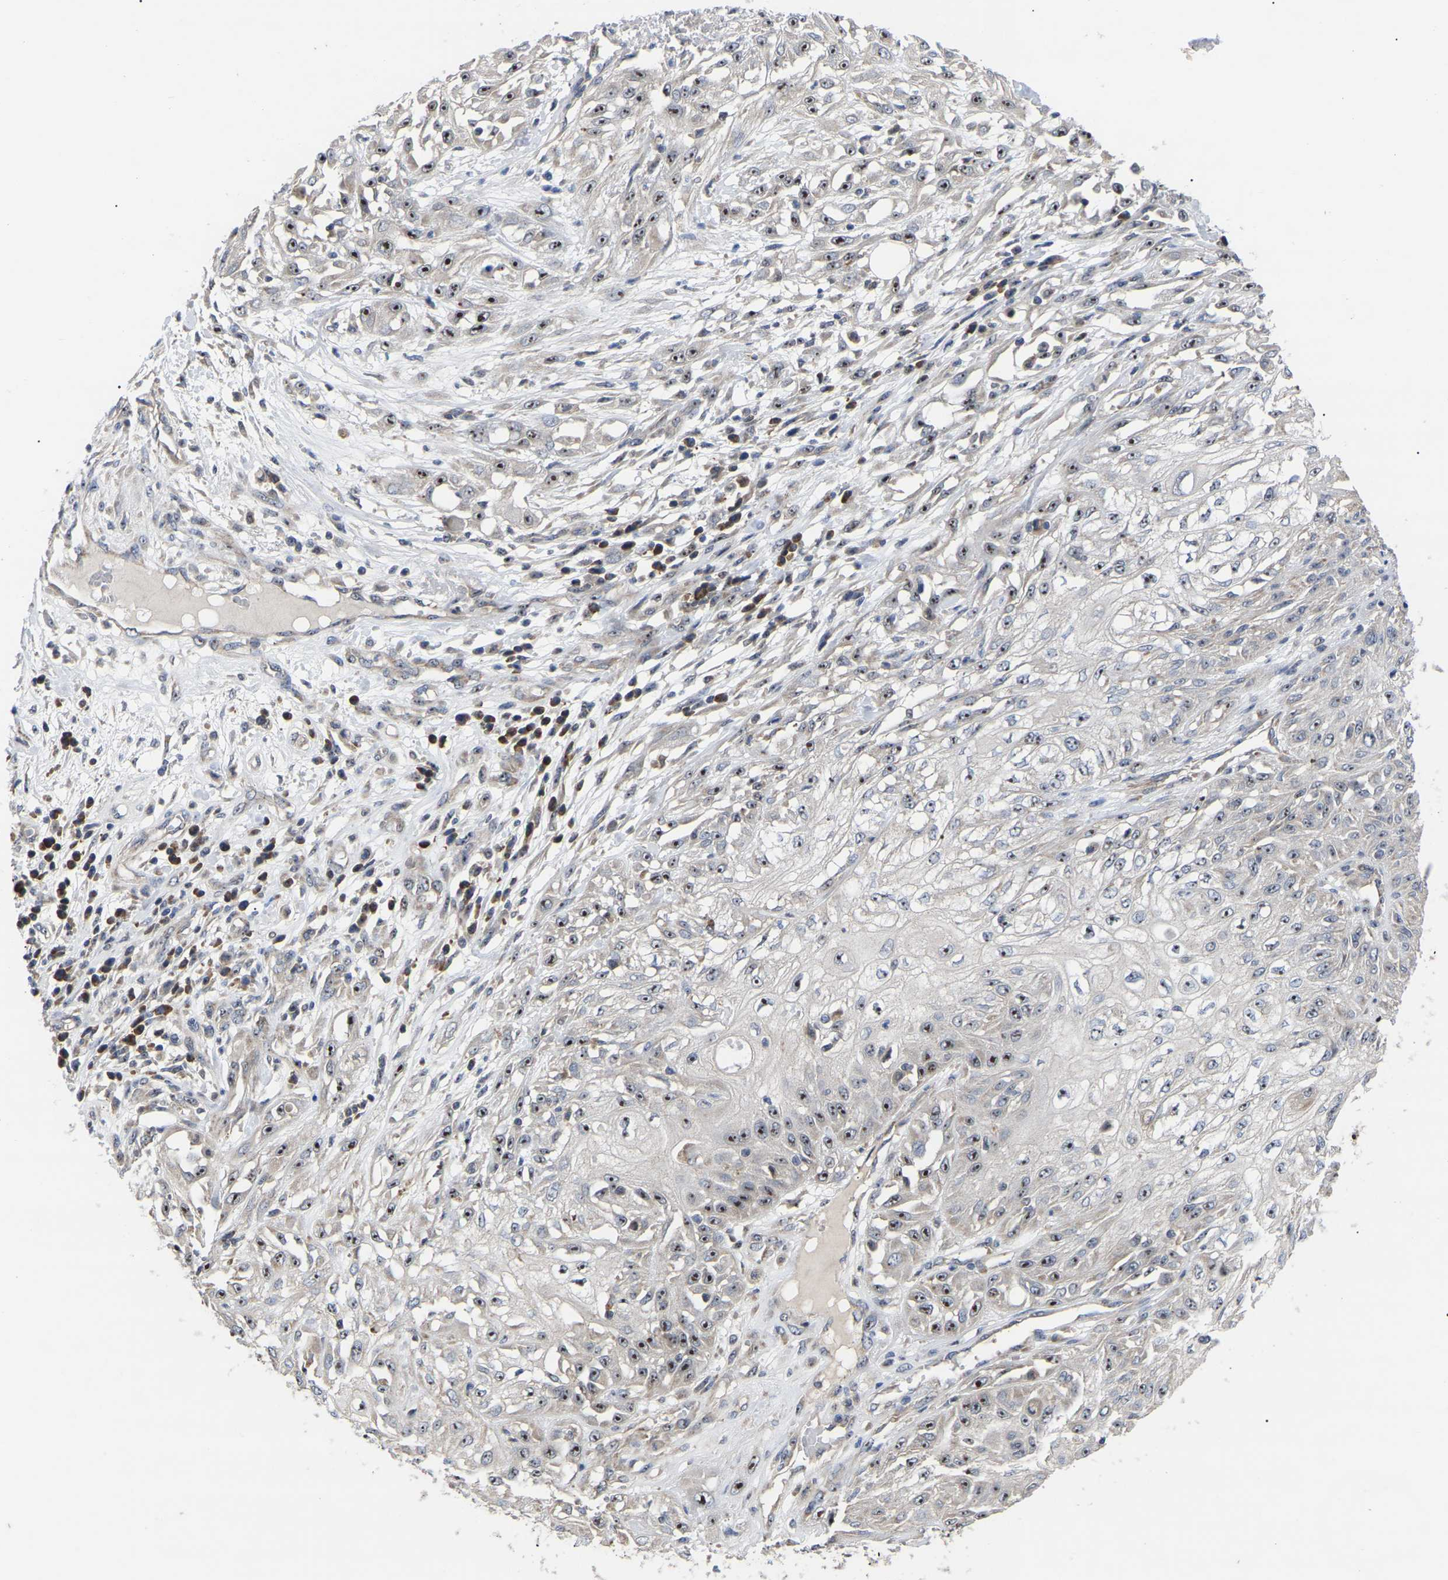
{"staining": {"intensity": "strong", "quantity": ">75%", "location": "nuclear"}, "tissue": "skin cancer", "cell_type": "Tumor cells", "image_type": "cancer", "snomed": [{"axis": "morphology", "description": "Squamous cell carcinoma, NOS"}, {"axis": "morphology", "description": "Squamous cell carcinoma, metastatic, NOS"}, {"axis": "topography", "description": "Skin"}, {"axis": "topography", "description": "Lymph node"}], "caption": "Skin cancer (squamous cell carcinoma) stained with immunohistochemistry reveals strong nuclear staining in approximately >75% of tumor cells.", "gene": "NOP53", "patient": {"sex": "male", "age": 75}}